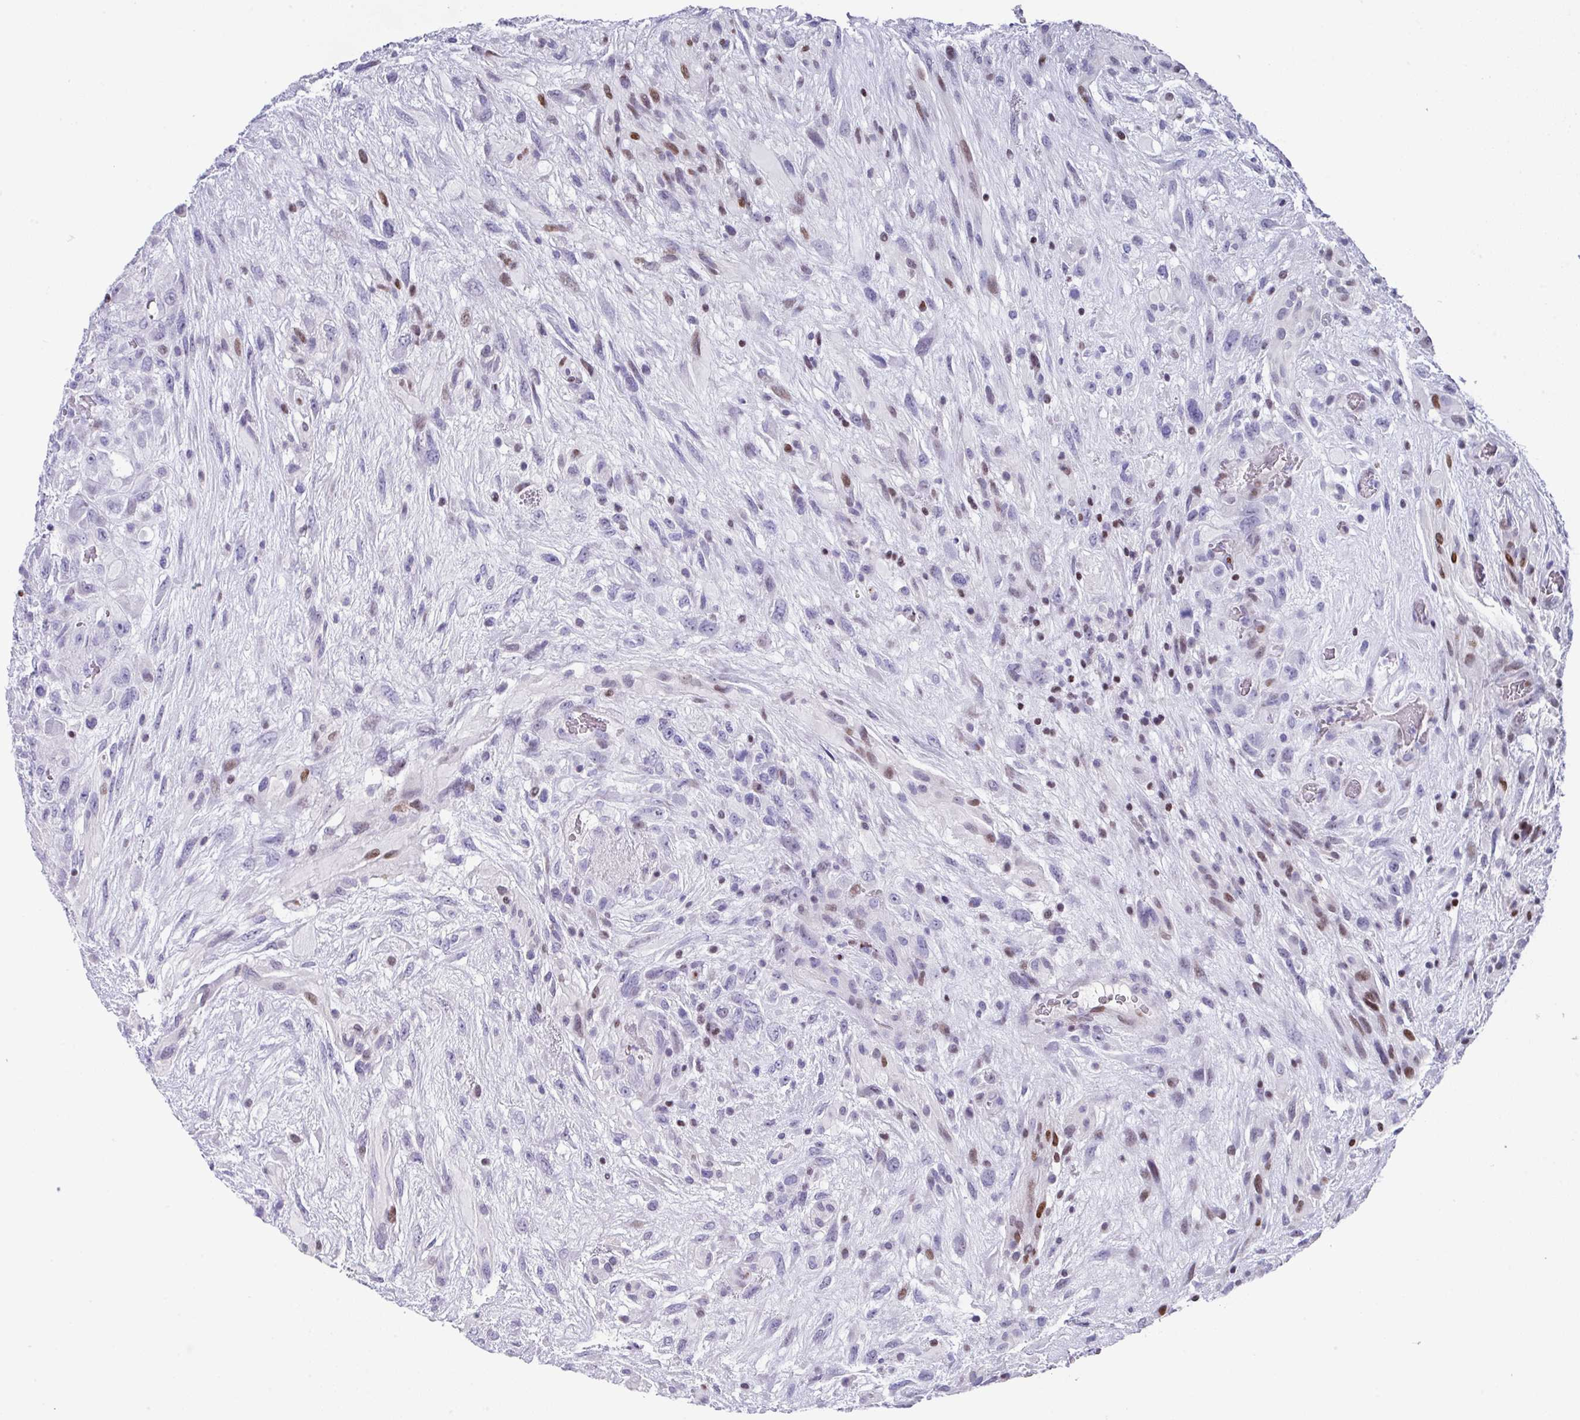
{"staining": {"intensity": "moderate", "quantity": "<25%", "location": "nuclear"}, "tissue": "glioma", "cell_type": "Tumor cells", "image_type": "cancer", "snomed": [{"axis": "morphology", "description": "Glioma, malignant, High grade"}, {"axis": "topography", "description": "Brain"}], "caption": "The immunohistochemical stain shows moderate nuclear positivity in tumor cells of malignant glioma (high-grade) tissue.", "gene": "TCF3", "patient": {"sex": "male", "age": 61}}